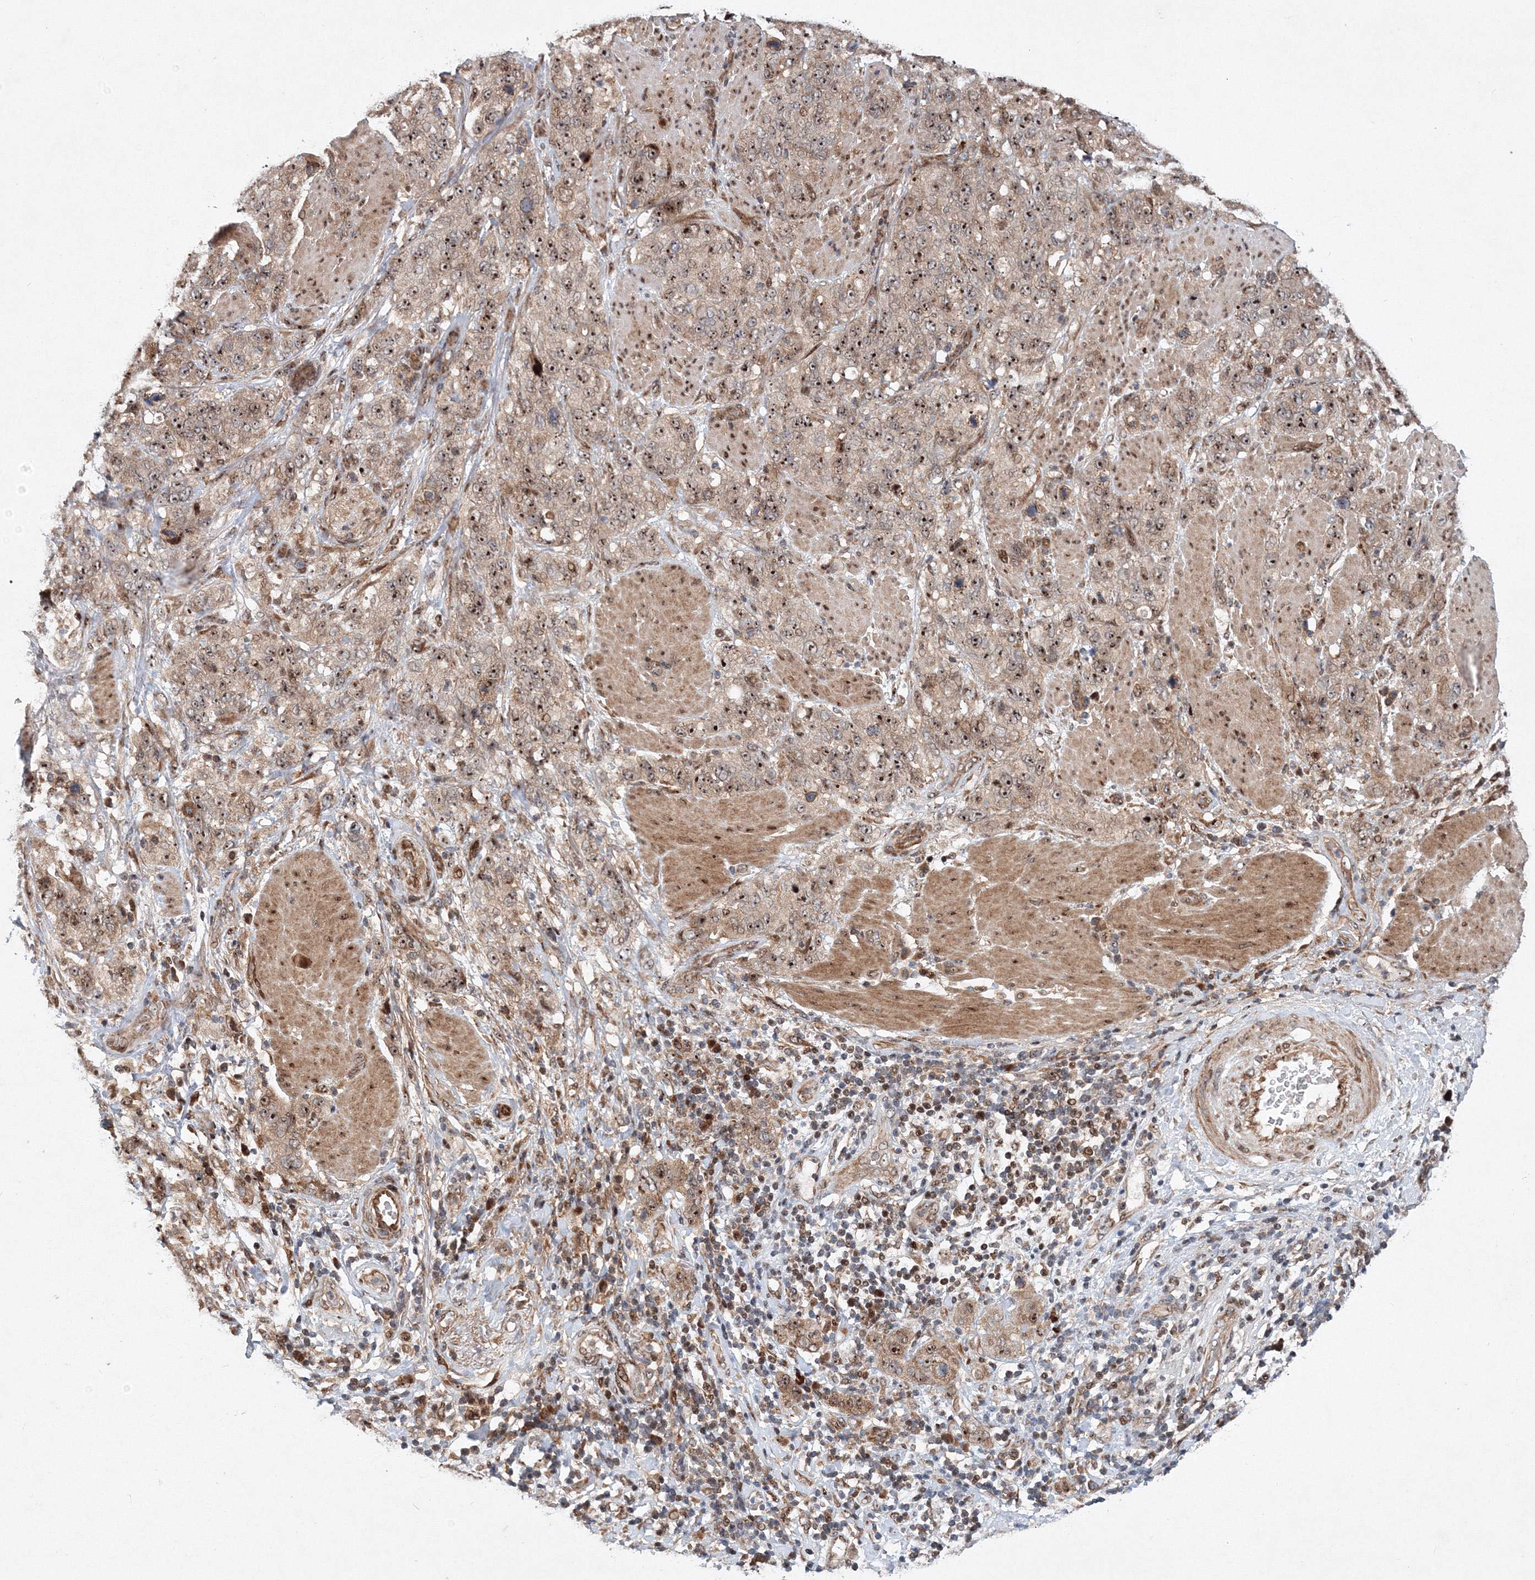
{"staining": {"intensity": "moderate", "quantity": ">75%", "location": "cytoplasmic/membranous,nuclear"}, "tissue": "stomach cancer", "cell_type": "Tumor cells", "image_type": "cancer", "snomed": [{"axis": "morphology", "description": "Adenocarcinoma, NOS"}, {"axis": "topography", "description": "Stomach"}], "caption": "This image displays immunohistochemistry staining of stomach cancer, with medium moderate cytoplasmic/membranous and nuclear staining in about >75% of tumor cells.", "gene": "ANKAR", "patient": {"sex": "male", "age": 48}}